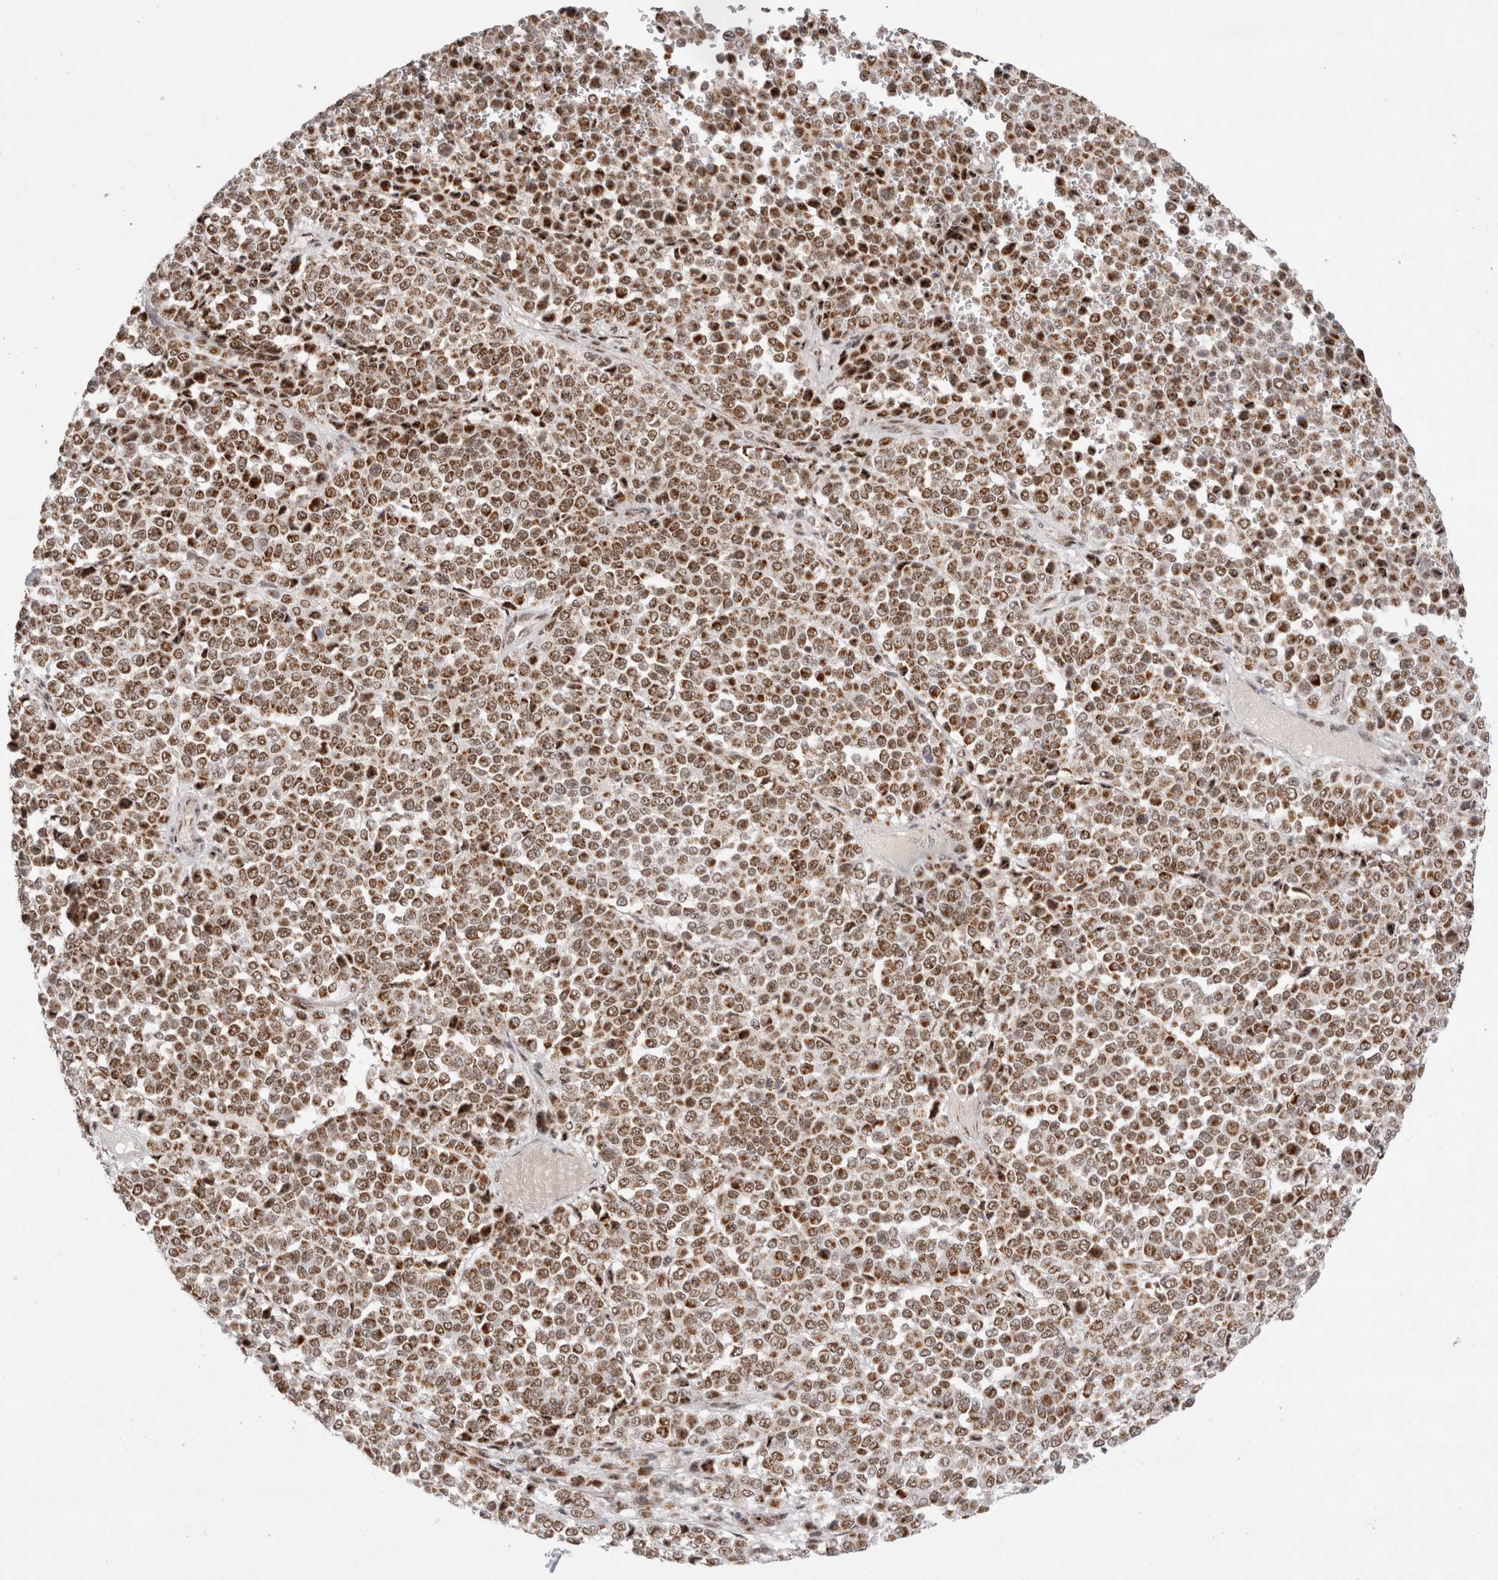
{"staining": {"intensity": "moderate", "quantity": ">75%", "location": "cytoplasmic/membranous,nuclear"}, "tissue": "melanoma", "cell_type": "Tumor cells", "image_type": "cancer", "snomed": [{"axis": "morphology", "description": "Malignant melanoma, Metastatic site"}, {"axis": "topography", "description": "Pancreas"}], "caption": "Immunohistochemistry (IHC) photomicrograph of human malignant melanoma (metastatic site) stained for a protein (brown), which displays medium levels of moderate cytoplasmic/membranous and nuclear positivity in about >75% of tumor cells.", "gene": "MRPL37", "patient": {"sex": "female", "age": 30}}